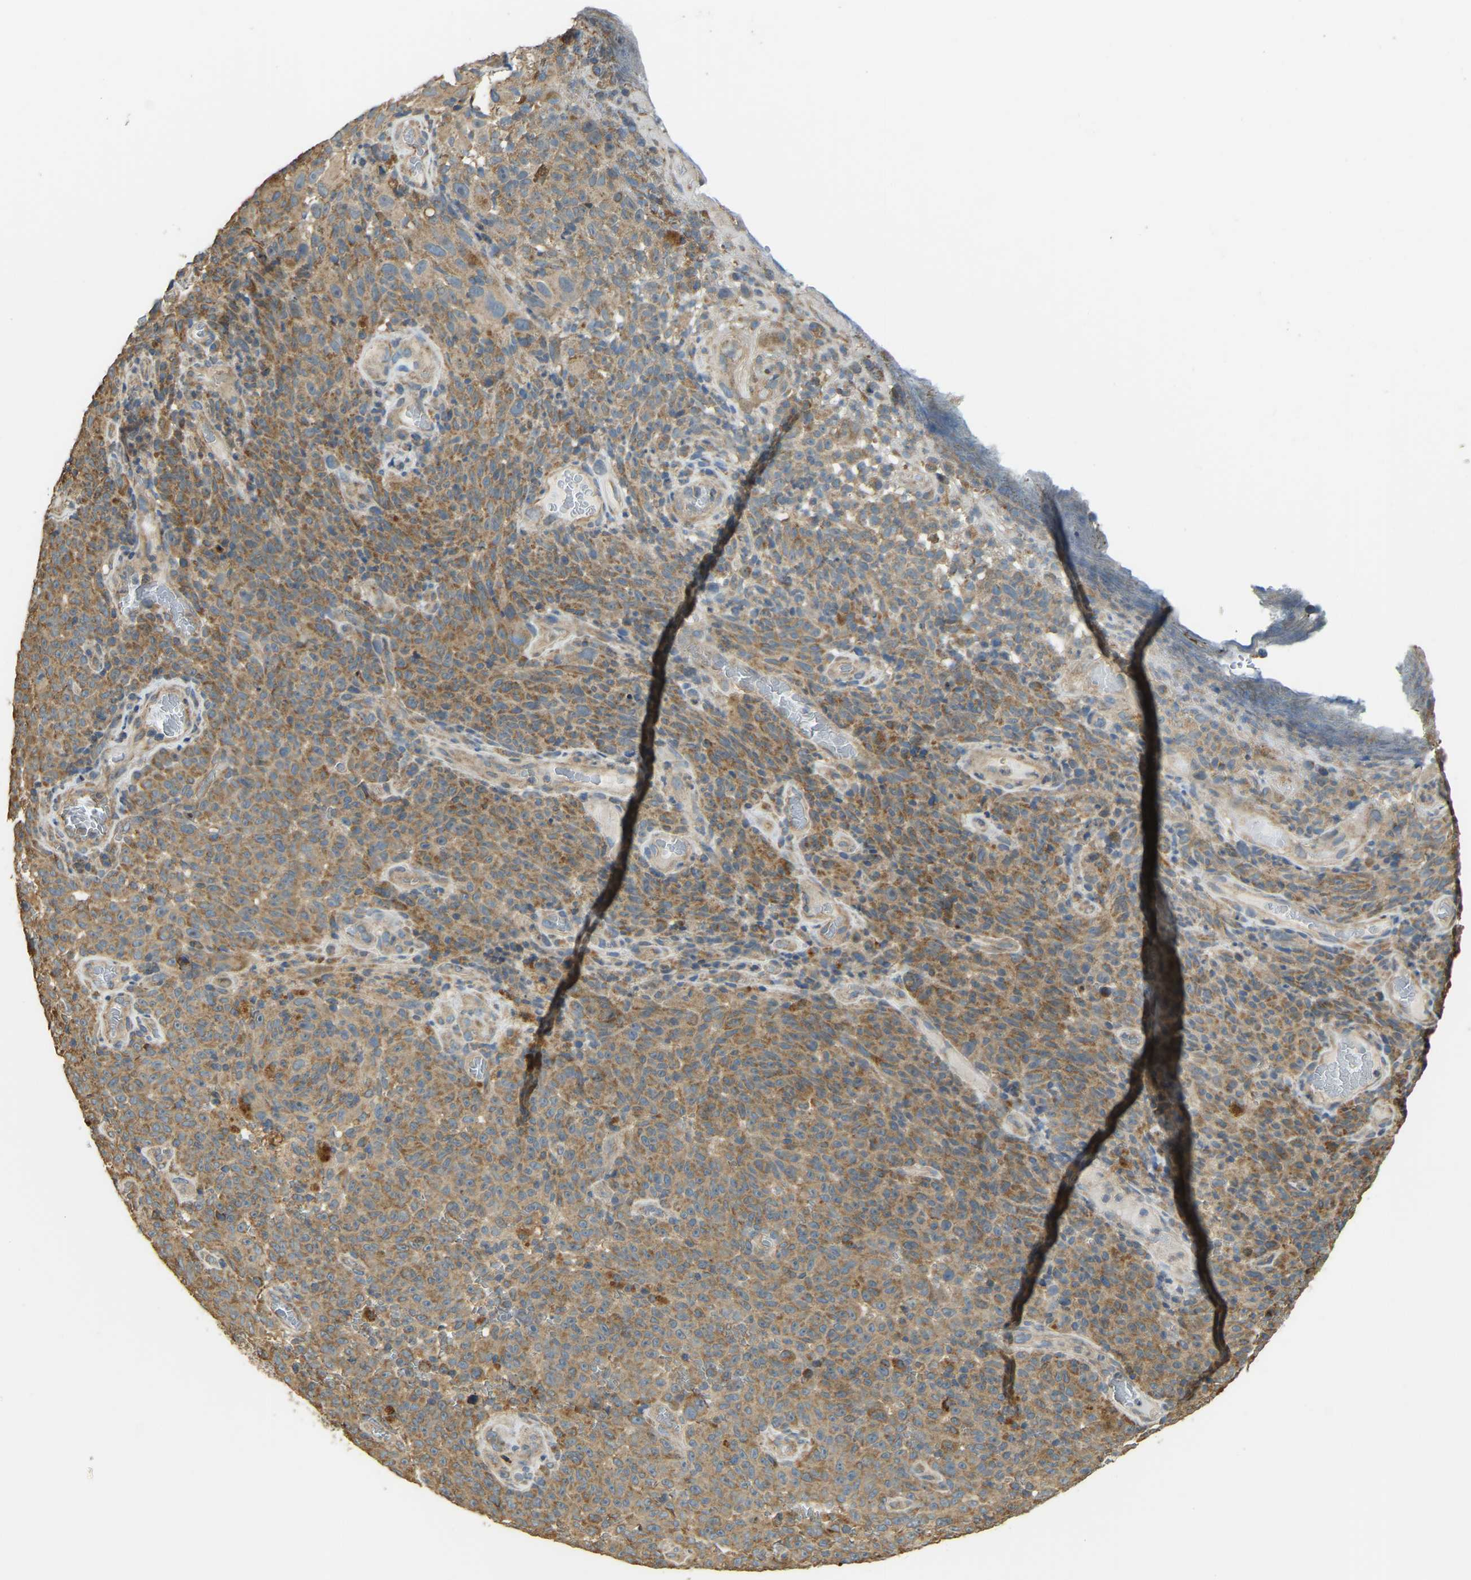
{"staining": {"intensity": "moderate", "quantity": ">75%", "location": "cytoplasmic/membranous"}, "tissue": "melanoma", "cell_type": "Tumor cells", "image_type": "cancer", "snomed": [{"axis": "morphology", "description": "Malignant melanoma, NOS"}, {"axis": "topography", "description": "Skin"}], "caption": "Immunohistochemistry staining of malignant melanoma, which displays medium levels of moderate cytoplasmic/membranous expression in about >75% of tumor cells indicating moderate cytoplasmic/membranous protein positivity. The staining was performed using DAB (brown) for protein detection and nuclei were counterstained in hematoxylin (blue).", "gene": "GNG2", "patient": {"sex": "female", "age": 82}}